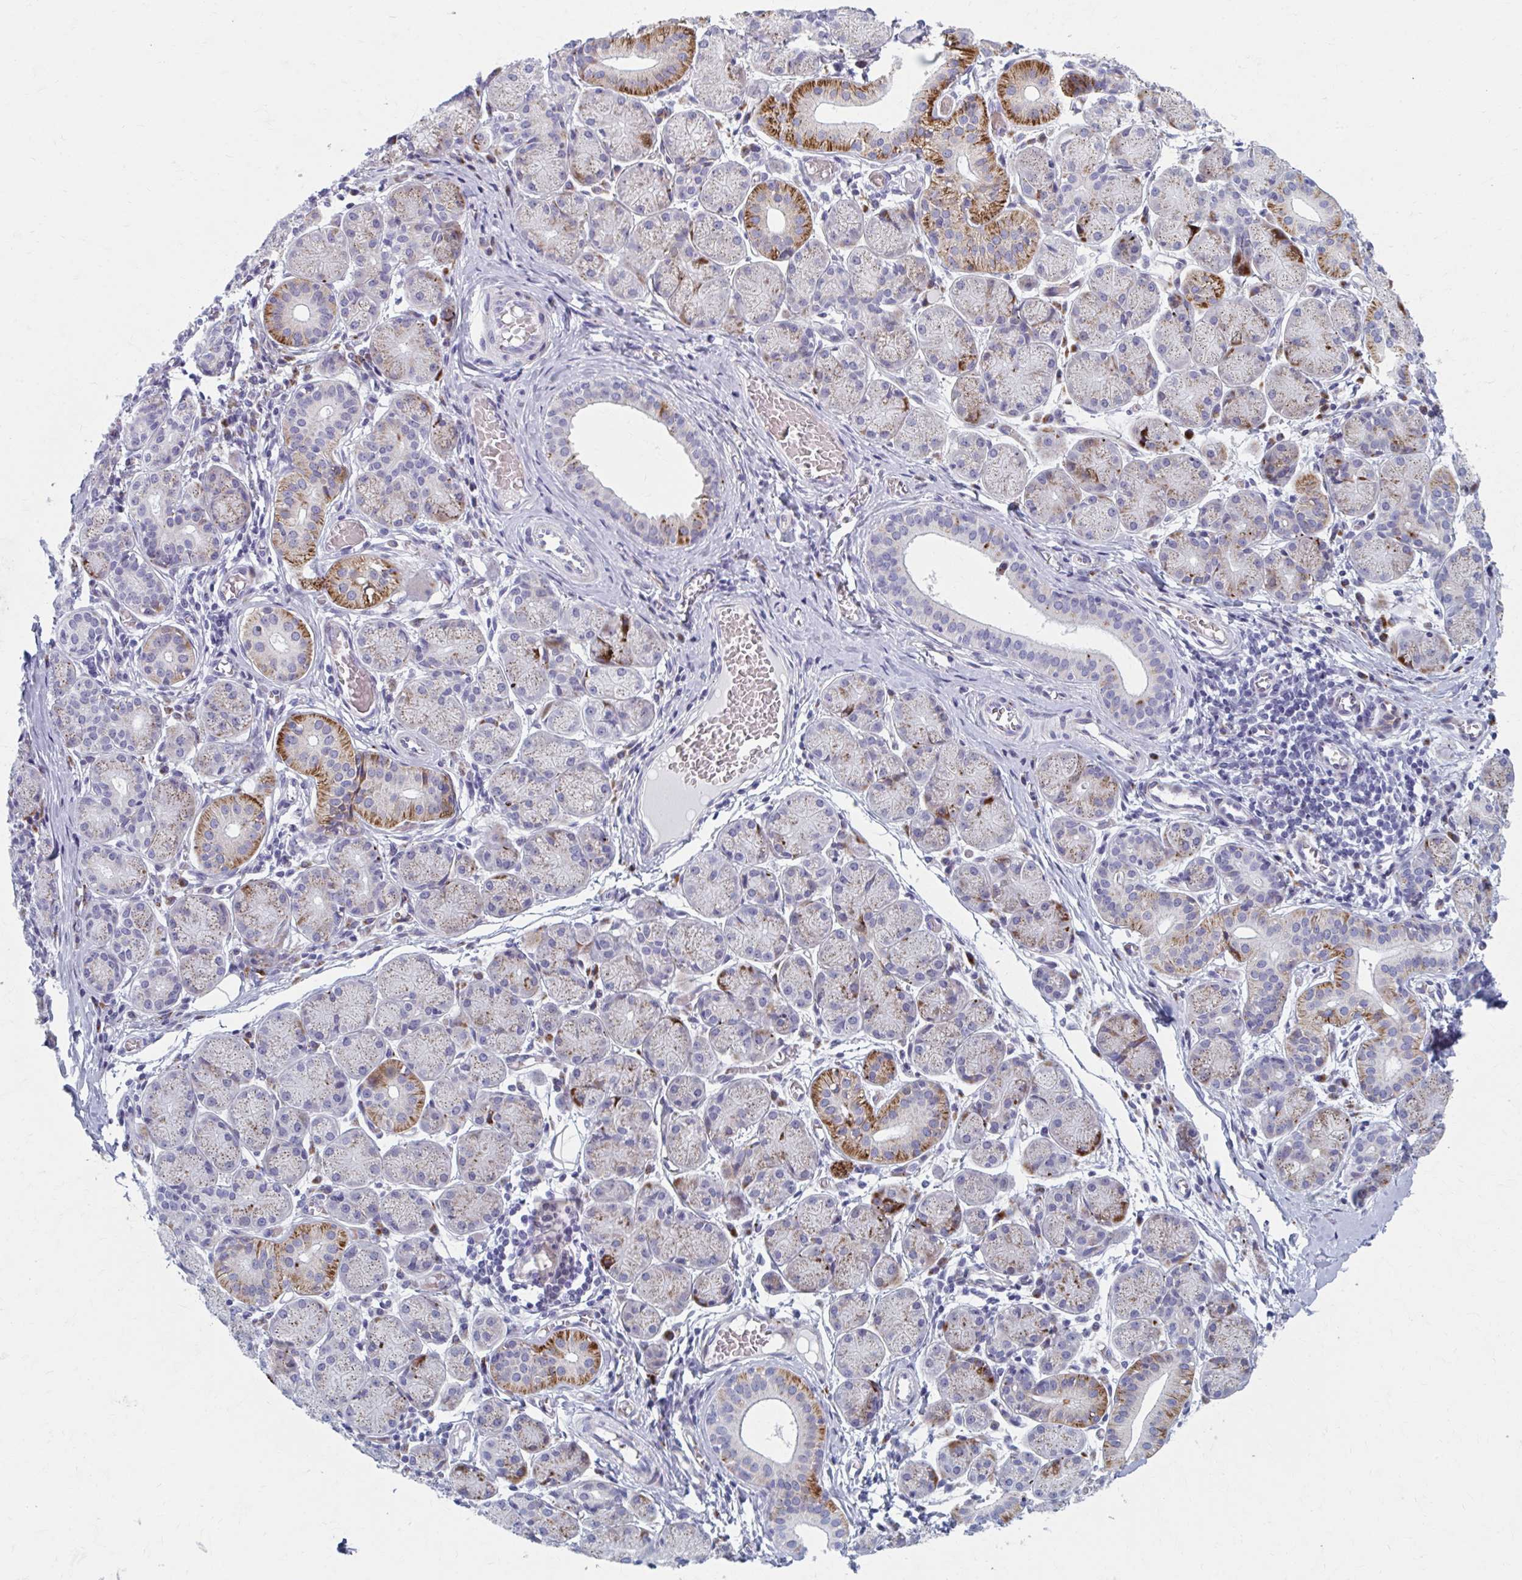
{"staining": {"intensity": "strong", "quantity": "<25%", "location": "cytoplasmic/membranous"}, "tissue": "salivary gland", "cell_type": "Glandular cells", "image_type": "normal", "snomed": [{"axis": "morphology", "description": "Normal tissue, NOS"}, {"axis": "topography", "description": "Salivary gland"}], "caption": "About <25% of glandular cells in unremarkable salivary gland show strong cytoplasmic/membranous protein staining as visualized by brown immunohistochemical staining.", "gene": "OLFM2", "patient": {"sex": "female", "age": 24}}